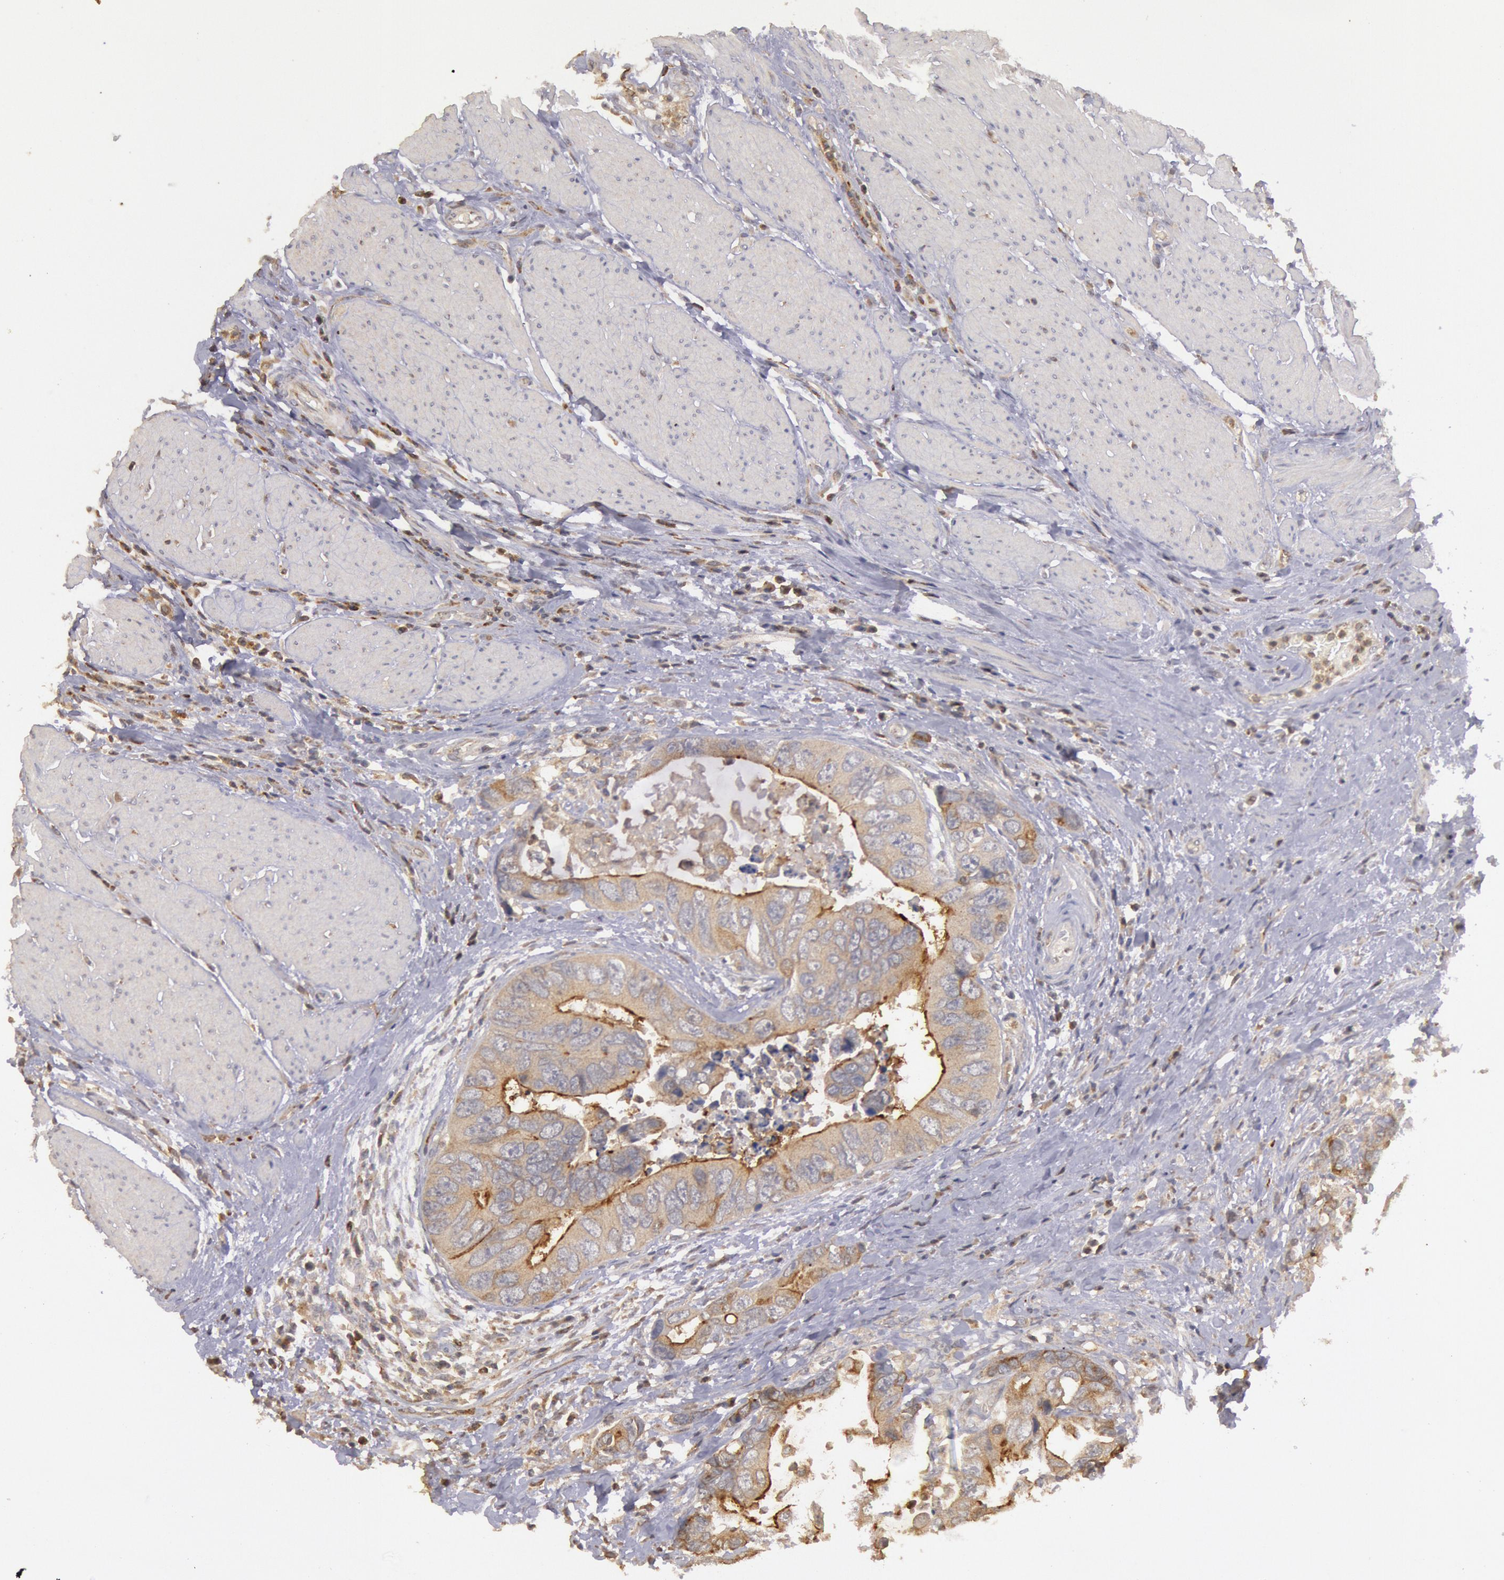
{"staining": {"intensity": "moderate", "quantity": ">75%", "location": "cytoplasmic/membranous"}, "tissue": "colorectal cancer", "cell_type": "Tumor cells", "image_type": "cancer", "snomed": [{"axis": "morphology", "description": "Adenocarcinoma, NOS"}, {"axis": "topography", "description": "Rectum"}], "caption": "The image reveals immunohistochemical staining of colorectal cancer. There is moderate cytoplasmic/membranous positivity is appreciated in approximately >75% of tumor cells. Immunohistochemistry stains the protein in brown and the nuclei are stained blue.", "gene": "PLA2G6", "patient": {"sex": "female", "age": 67}}